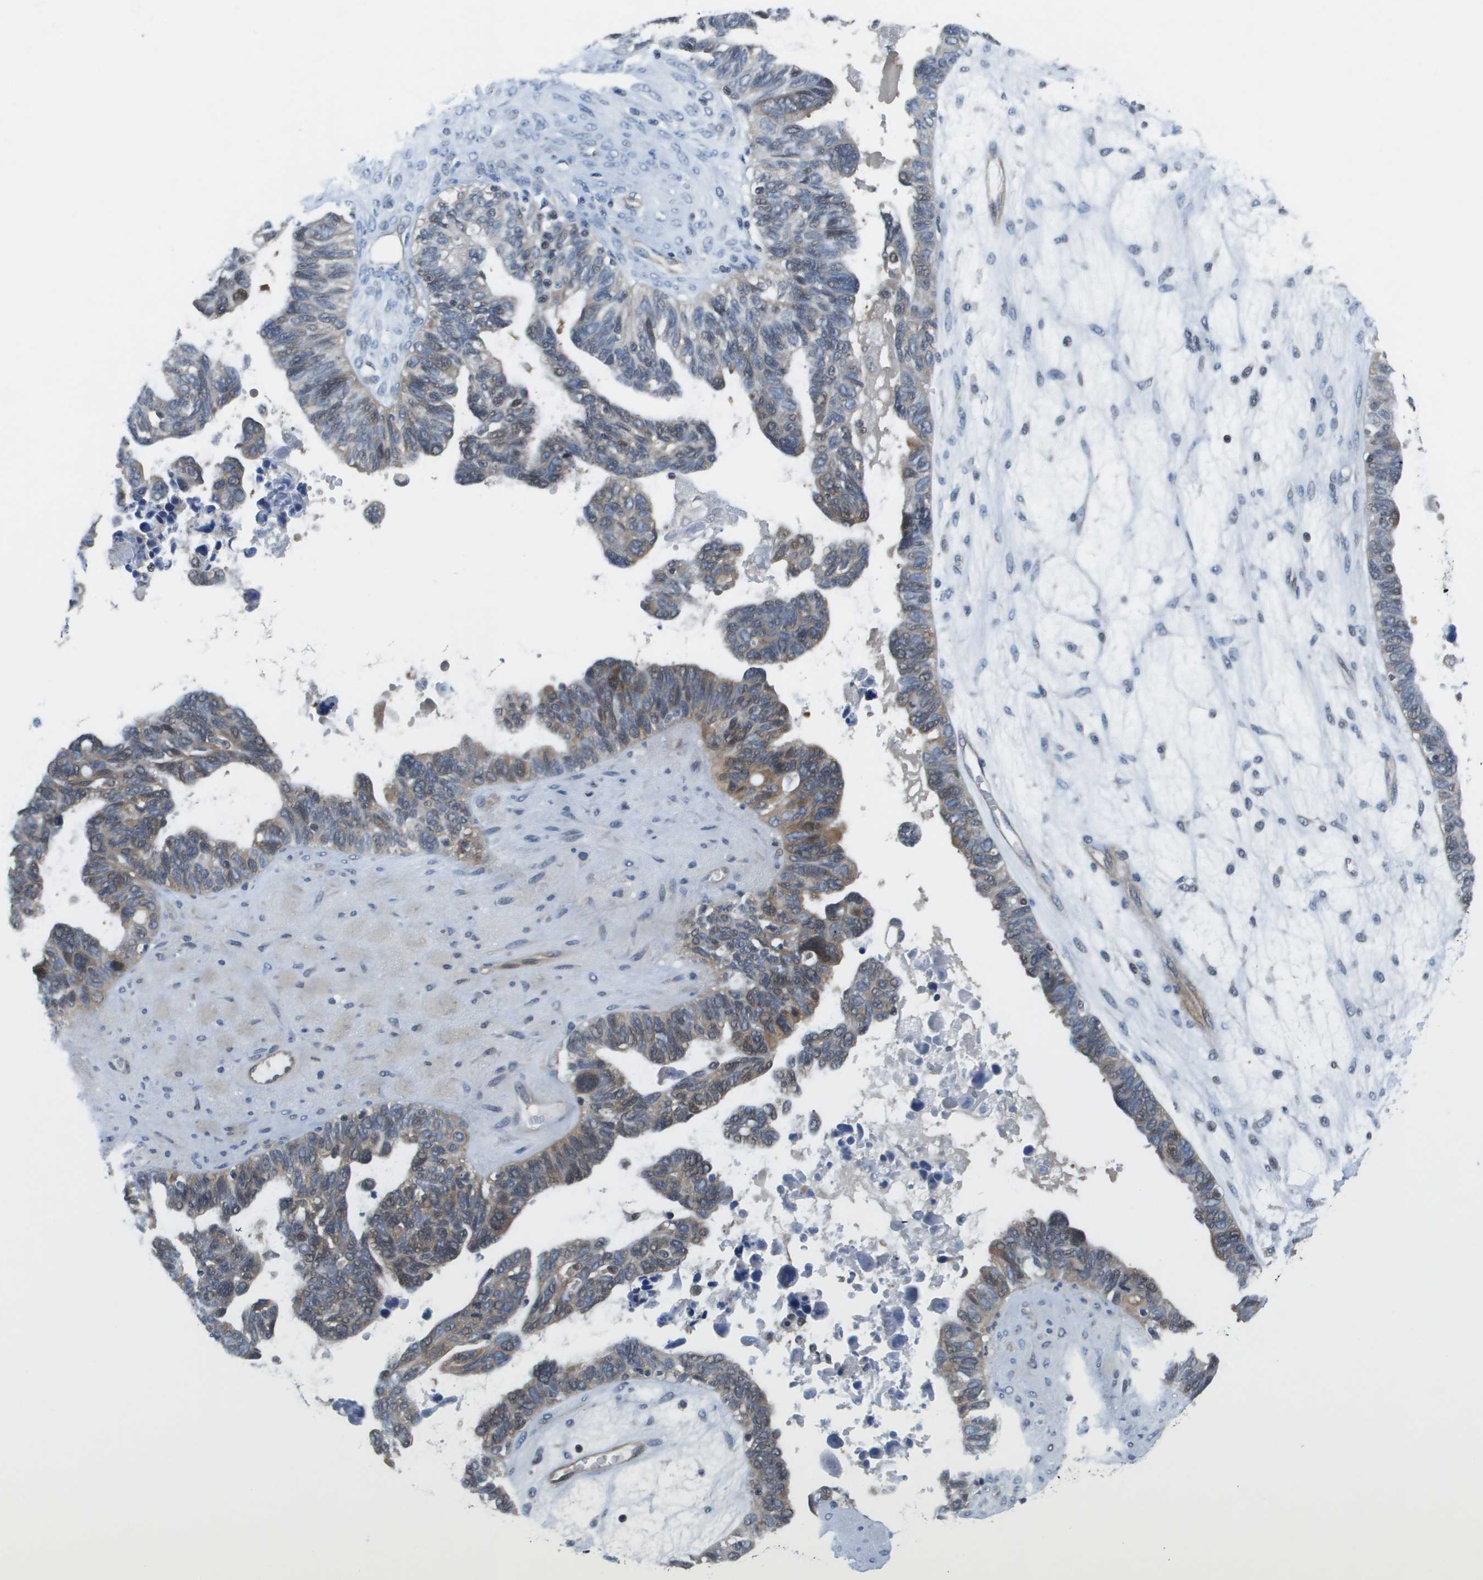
{"staining": {"intensity": "moderate", "quantity": "<25%", "location": "cytoplasmic/membranous"}, "tissue": "ovarian cancer", "cell_type": "Tumor cells", "image_type": "cancer", "snomed": [{"axis": "morphology", "description": "Cystadenocarcinoma, serous, NOS"}, {"axis": "topography", "description": "Ovary"}], "caption": "Human ovarian cancer stained for a protein (brown) shows moderate cytoplasmic/membranous positive positivity in approximately <25% of tumor cells.", "gene": "ENPP5", "patient": {"sex": "female", "age": 79}}